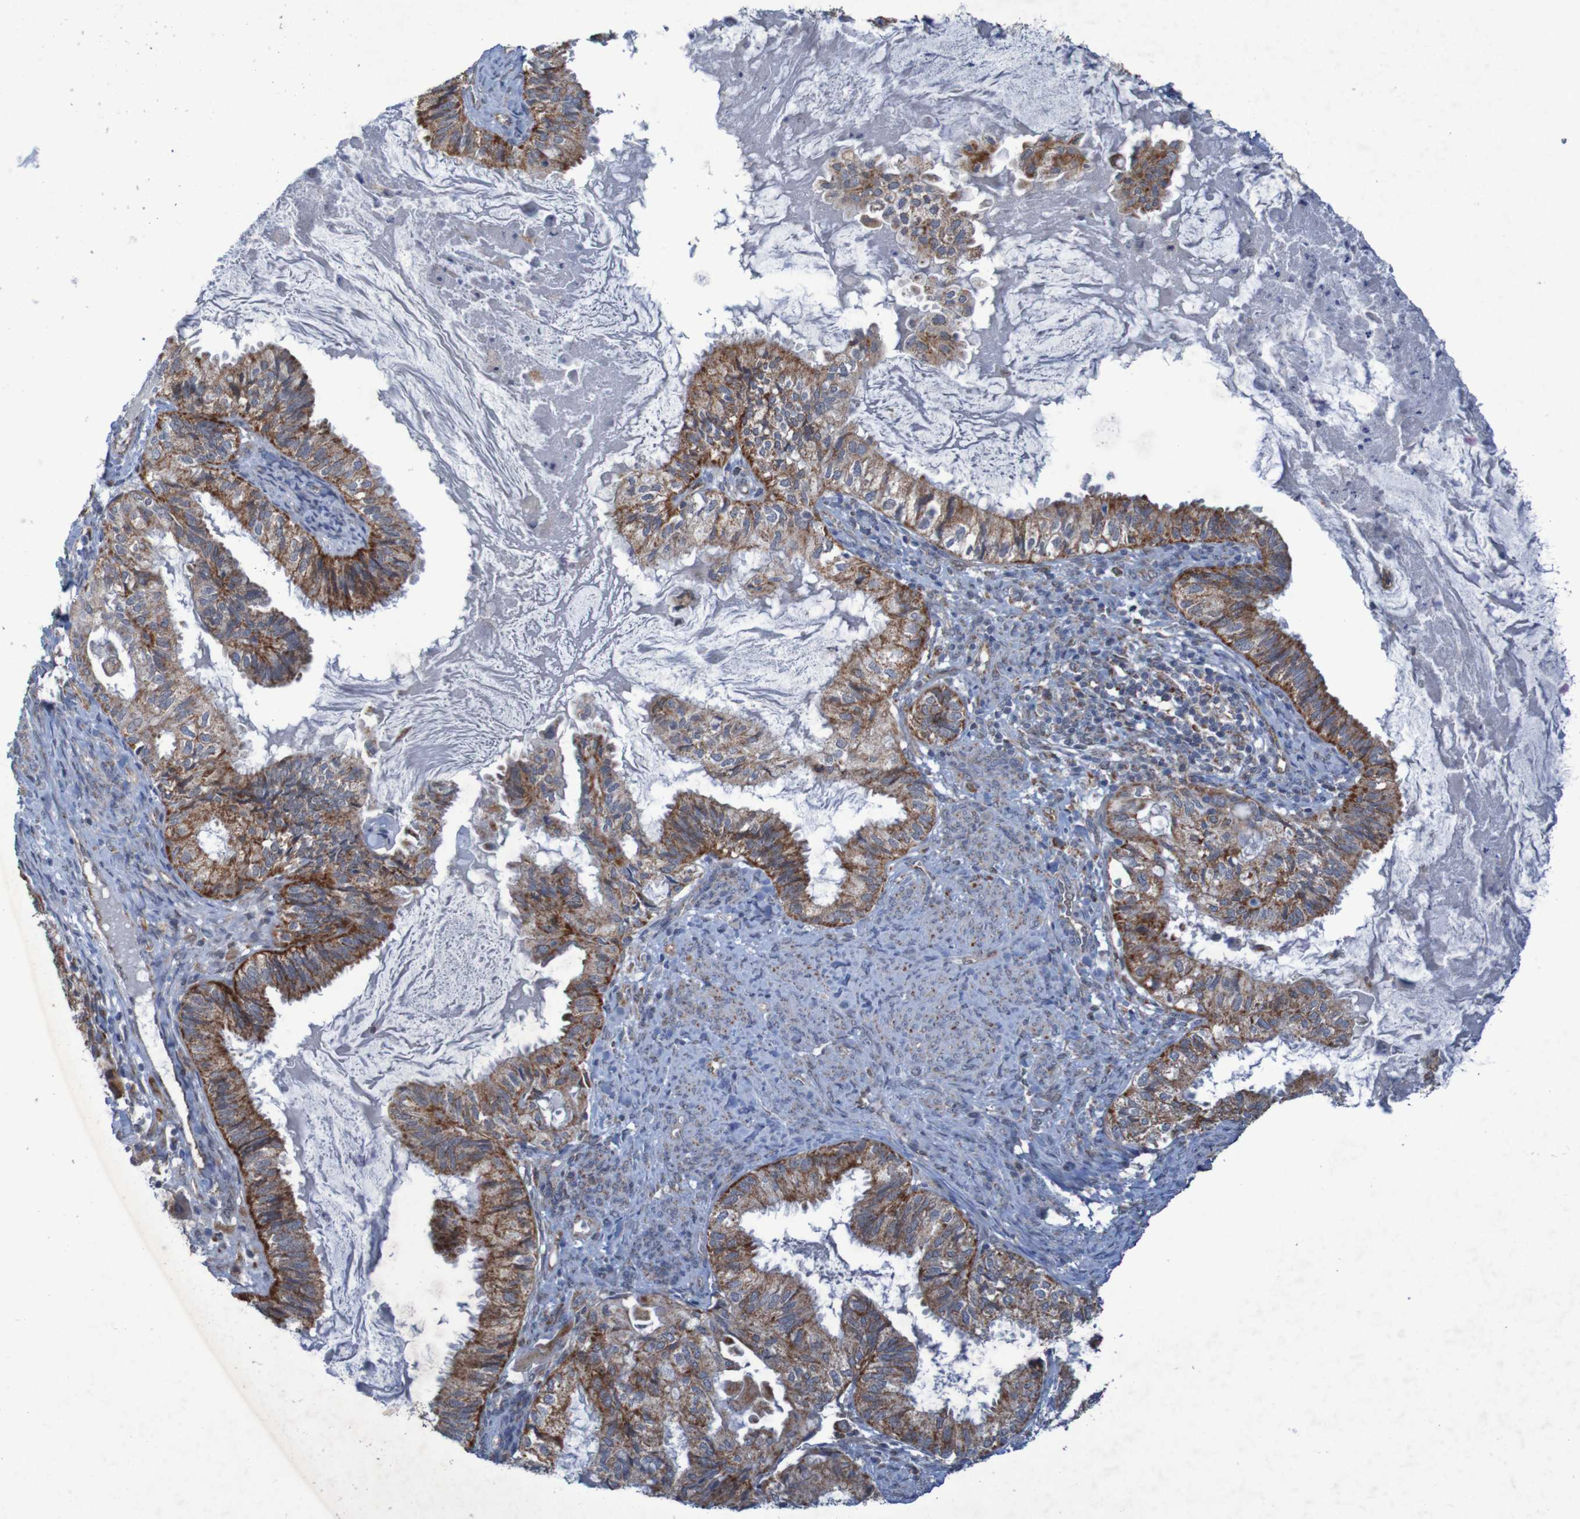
{"staining": {"intensity": "moderate", "quantity": ">75%", "location": "cytoplasmic/membranous"}, "tissue": "cervical cancer", "cell_type": "Tumor cells", "image_type": "cancer", "snomed": [{"axis": "morphology", "description": "Normal tissue, NOS"}, {"axis": "morphology", "description": "Adenocarcinoma, NOS"}, {"axis": "topography", "description": "Cervix"}, {"axis": "topography", "description": "Endometrium"}], "caption": "Immunohistochemistry (IHC) photomicrograph of human cervical cancer stained for a protein (brown), which reveals medium levels of moderate cytoplasmic/membranous positivity in approximately >75% of tumor cells.", "gene": "CCDC51", "patient": {"sex": "female", "age": 86}}